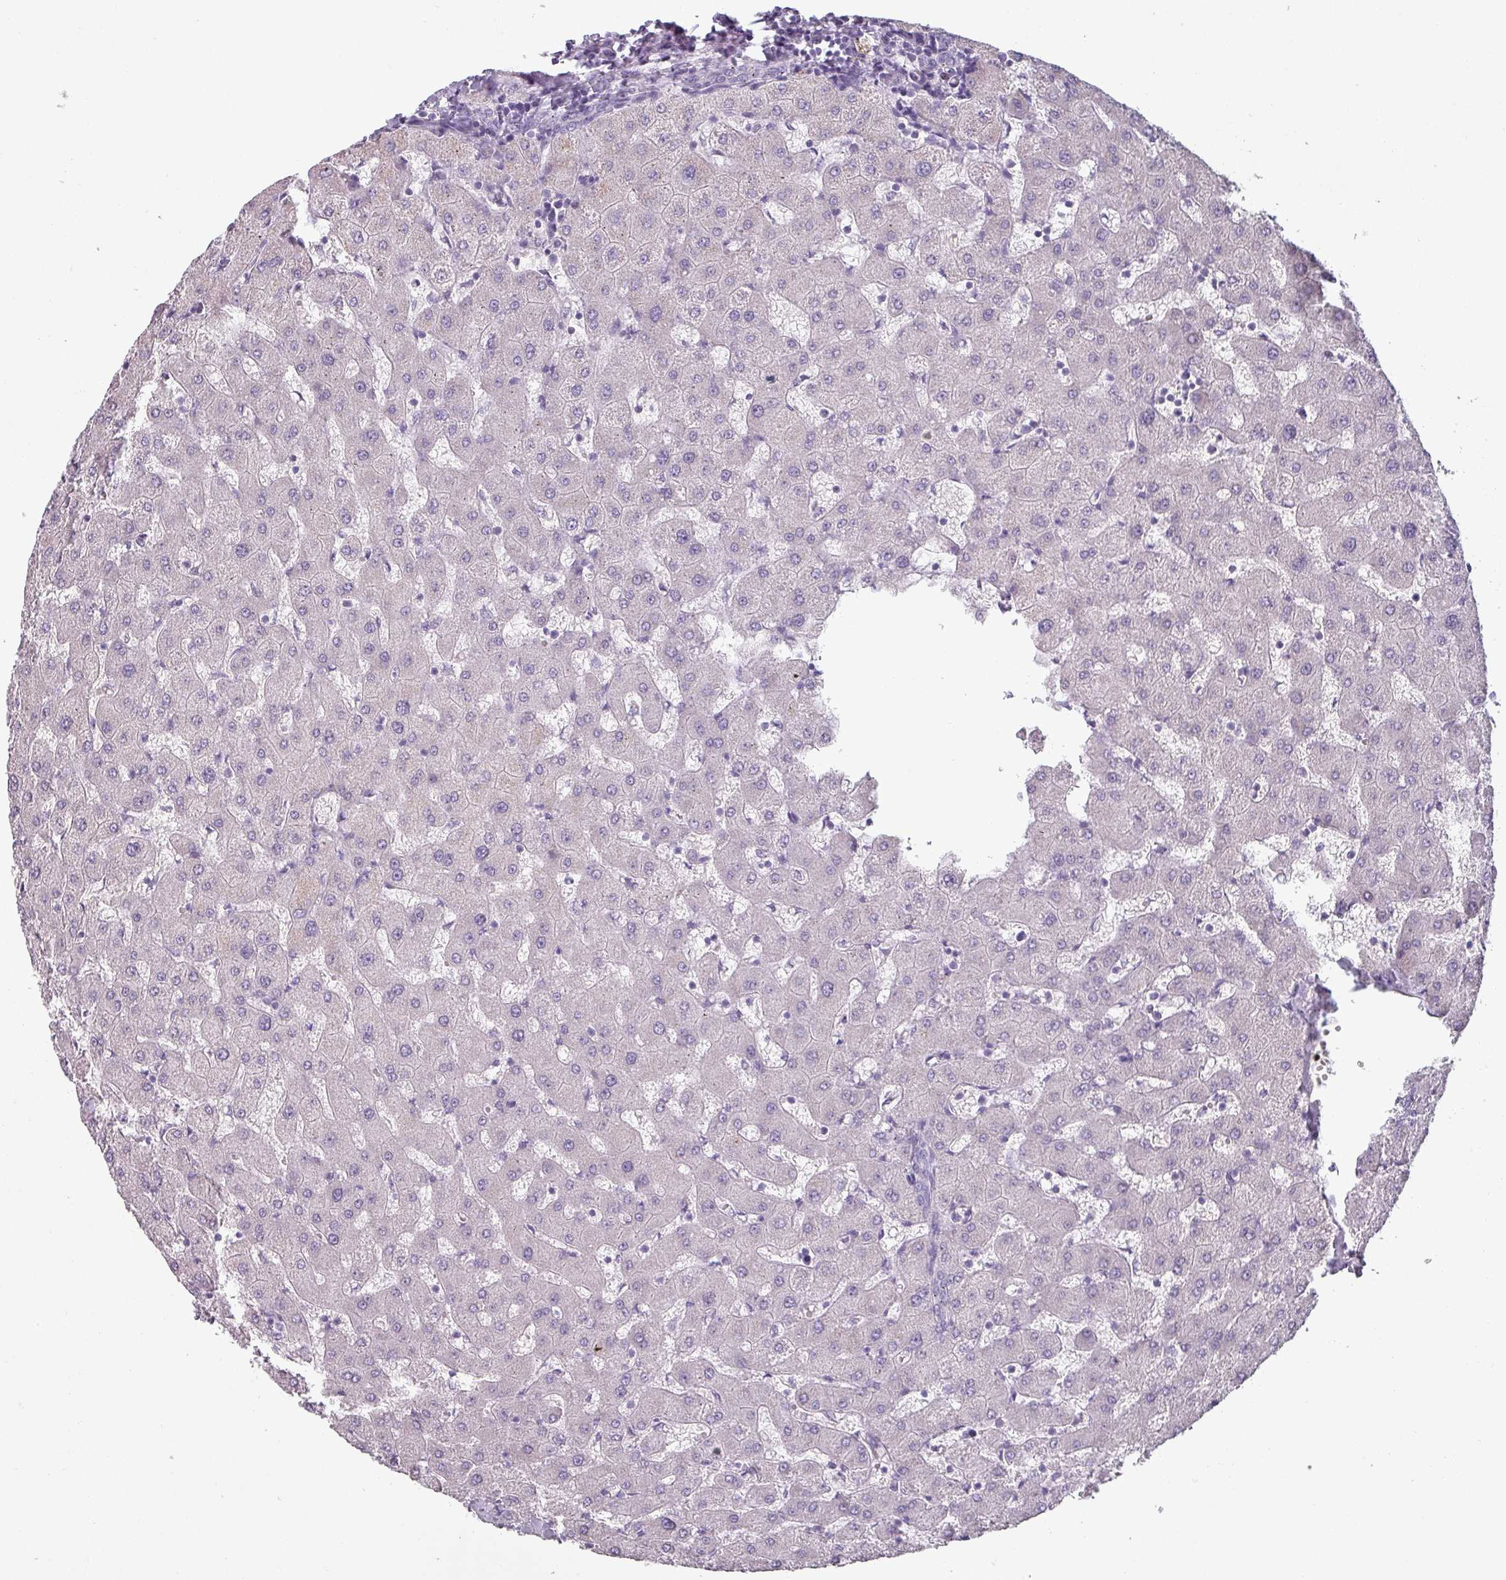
{"staining": {"intensity": "negative", "quantity": "none", "location": "none"}, "tissue": "liver", "cell_type": "Cholangiocytes", "image_type": "normal", "snomed": [{"axis": "morphology", "description": "Normal tissue, NOS"}, {"axis": "topography", "description": "Liver"}], "caption": "Immunohistochemistry micrograph of unremarkable liver: human liver stained with DAB displays no significant protein expression in cholangiocytes.", "gene": "SFTPA1", "patient": {"sex": "female", "age": 63}}